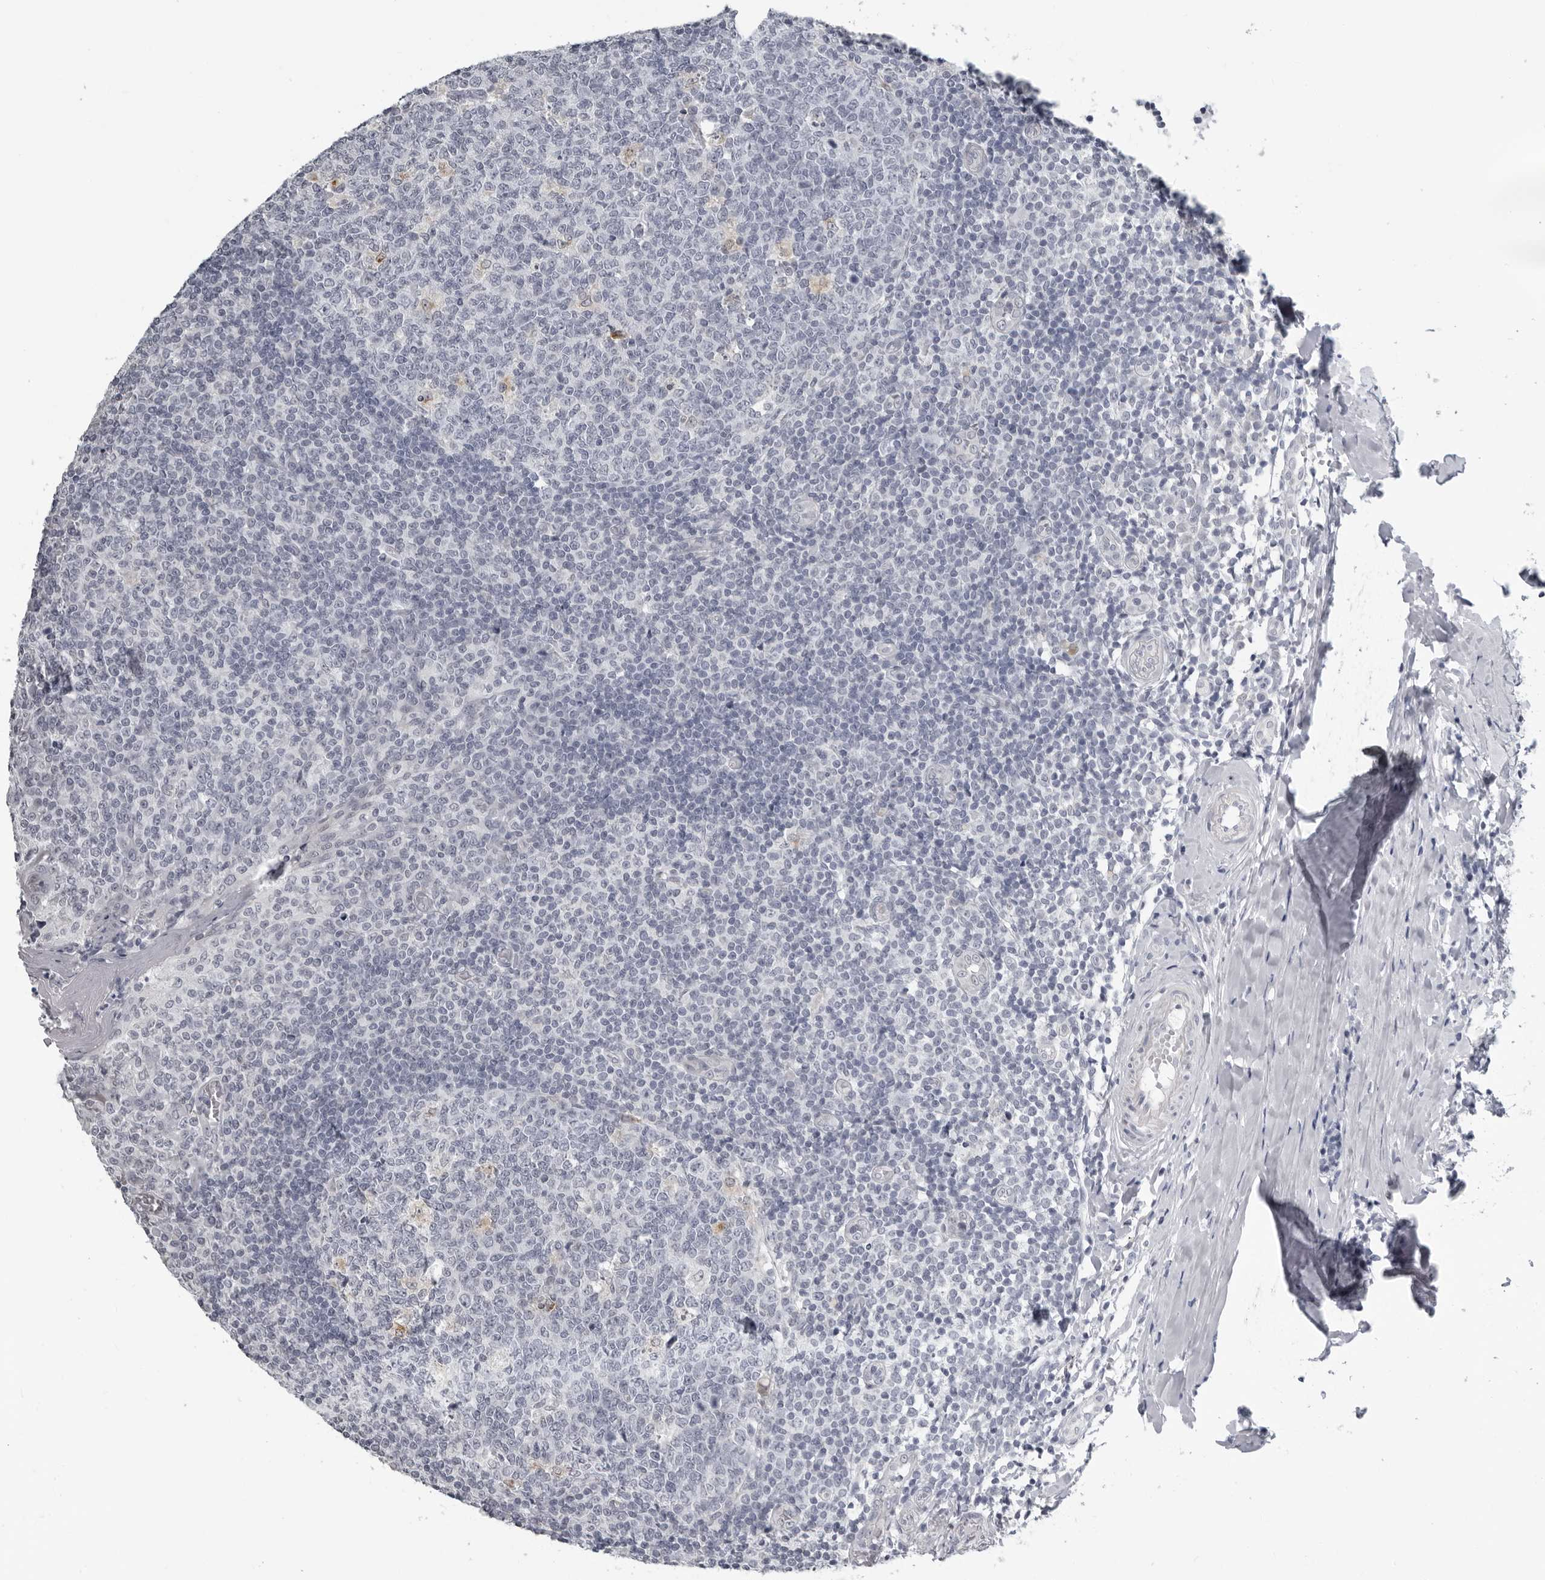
{"staining": {"intensity": "negative", "quantity": "none", "location": "none"}, "tissue": "tonsil", "cell_type": "Germinal center cells", "image_type": "normal", "snomed": [{"axis": "morphology", "description": "Normal tissue, NOS"}, {"axis": "topography", "description": "Tonsil"}], "caption": "IHC of unremarkable tonsil demonstrates no positivity in germinal center cells.", "gene": "OPLAH", "patient": {"sex": "female", "age": 19}}